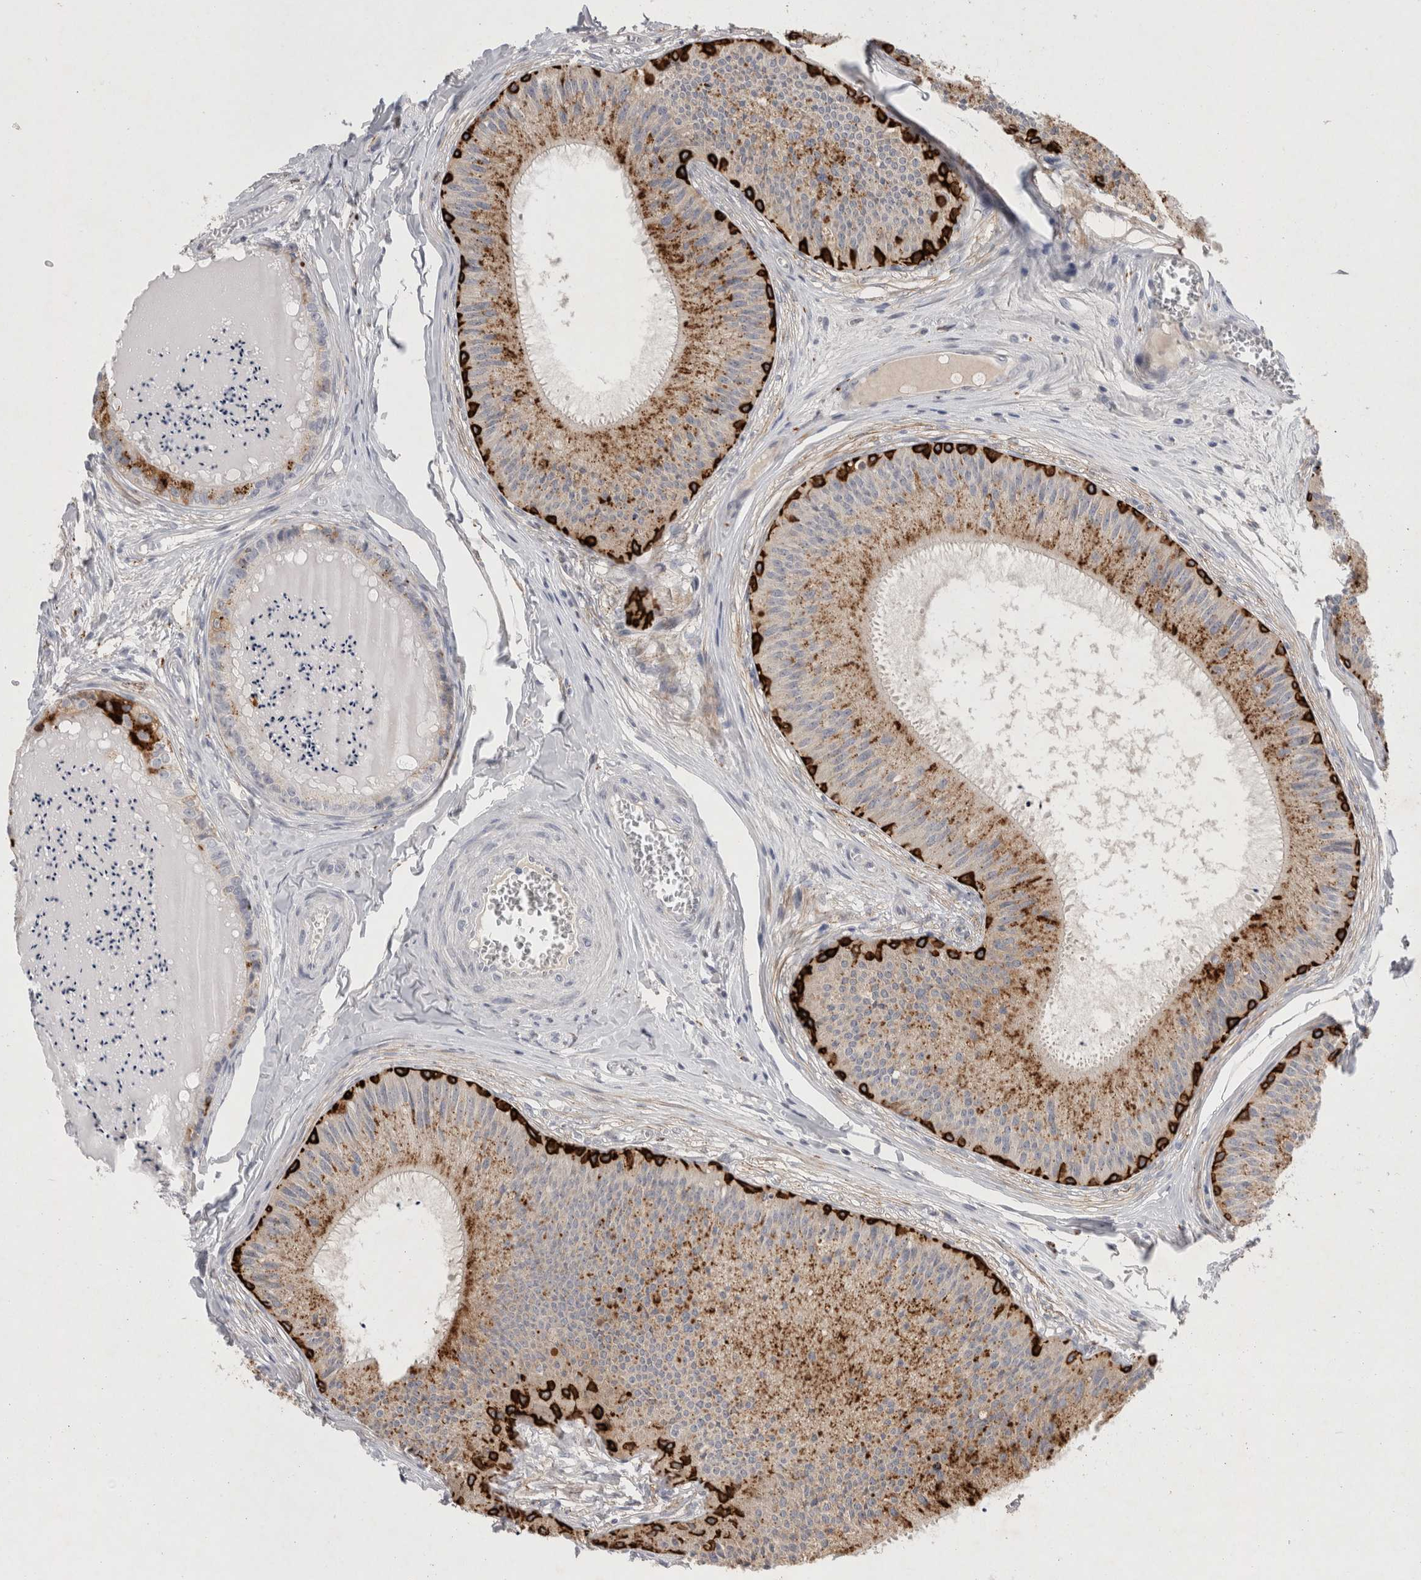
{"staining": {"intensity": "strong", "quantity": "25%-75%", "location": "cytoplasmic/membranous"}, "tissue": "epididymis", "cell_type": "Glandular cells", "image_type": "normal", "snomed": [{"axis": "morphology", "description": "Normal tissue, NOS"}, {"axis": "topography", "description": "Epididymis"}], "caption": "This photomicrograph reveals normal epididymis stained with immunohistochemistry to label a protein in brown. The cytoplasmic/membranous of glandular cells show strong positivity for the protein. Nuclei are counter-stained blue.", "gene": "GAA", "patient": {"sex": "male", "age": 31}}